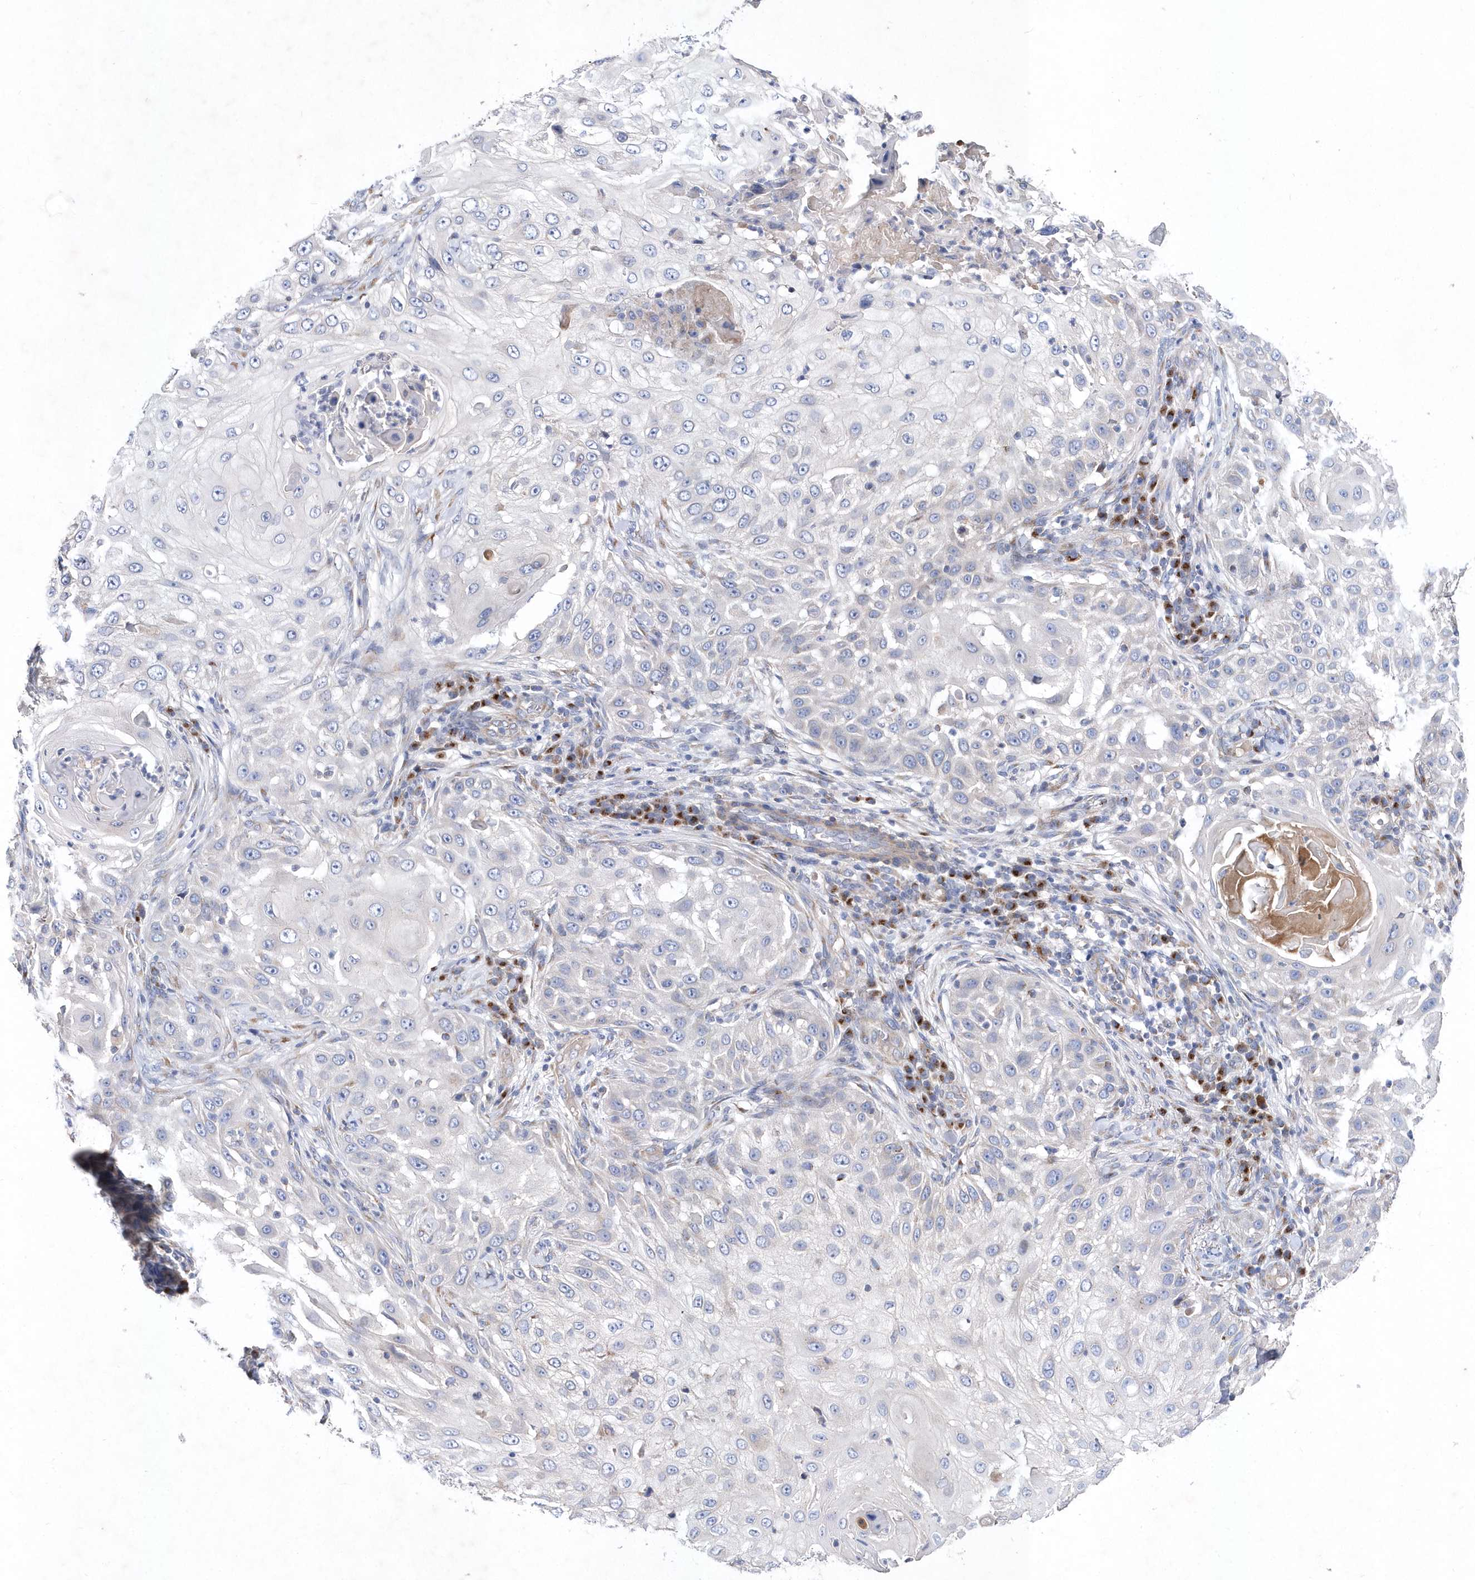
{"staining": {"intensity": "negative", "quantity": "none", "location": "none"}, "tissue": "skin cancer", "cell_type": "Tumor cells", "image_type": "cancer", "snomed": [{"axis": "morphology", "description": "Squamous cell carcinoma, NOS"}, {"axis": "topography", "description": "Skin"}], "caption": "Immunohistochemistry (IHC) image of skin cancer stained for a protein (brown), which exhibits no expression in tumor cells.", "gene": "METTL8", "patient": {"sex": "female", "age": 44}}